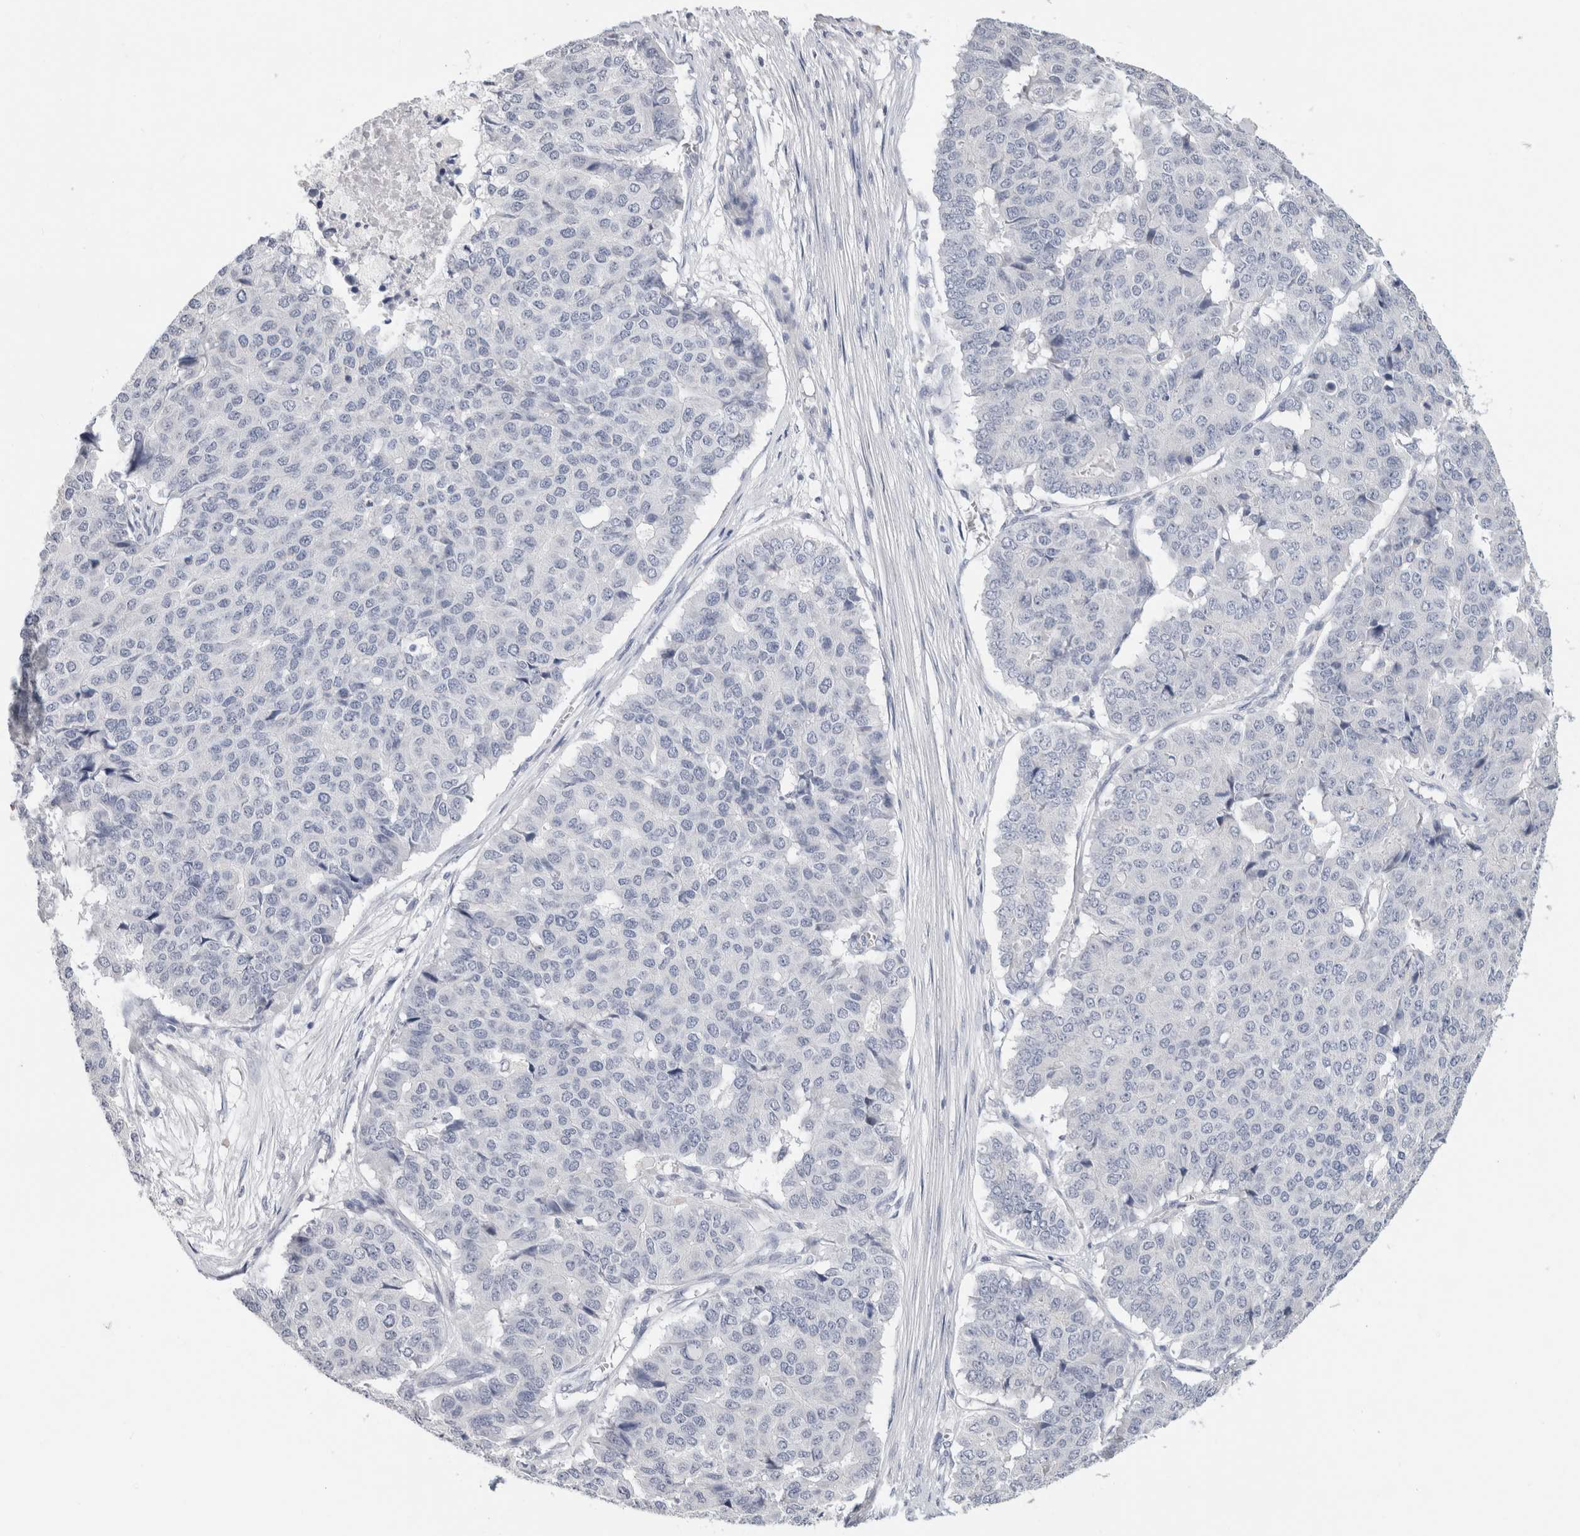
{"staining": {"intensity": "negative", "quantity": "none", "location": "none"}, "tissue": "pancreatic cancer", "cell_type": "Tumor cells", "image_type": "cancer", "snomed": [{"axis": "morphology", "description": "Adenocarcinoma, NOS"}, {"axis": "topography", "description": "Pancreas"}], "caption": "Image shows no protein expression in tumor cells of pancreatic adenocarcinoma tissue. Brightfield microscopy of IHC stained with DAB (3,3'-diaminobenzidine) (brown) and hematoxylin (blue), captured at high magnification.", "gene": "BCAN", "patient": {"sex": "male", "age": 50}}